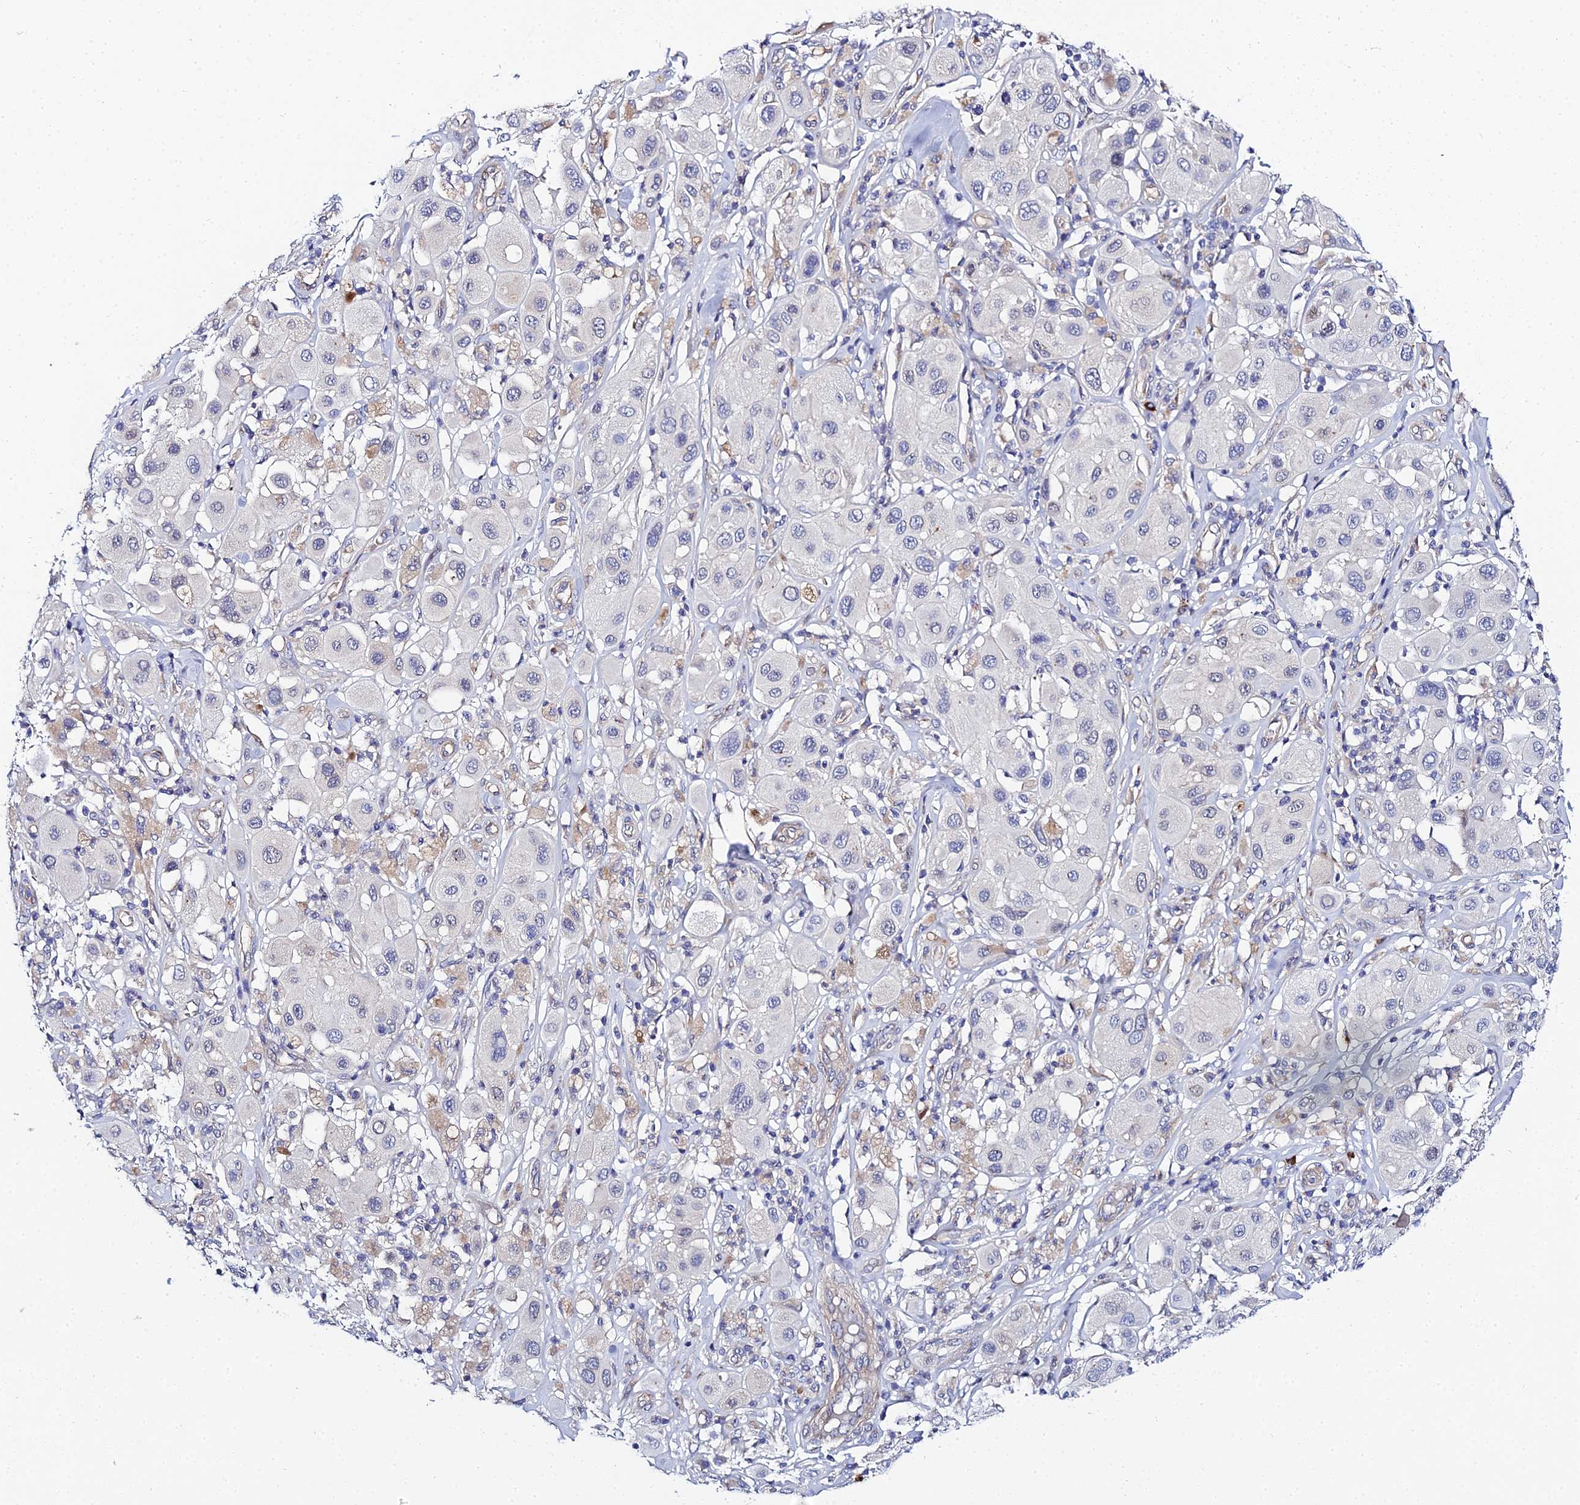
{"staining": {"intensity": "negative", "quantity": "none", "location": "none"}, "tissue": "melanoma", "cell_type": "Tumor cells", "image_type": "cancer", "snomed": [{"axis": "morphology", "description": "Malignant melanoma, Metastatic site"}, {"axis": "topography", "description": "Skin"}], "caption": "High power microscopy micrograph of an immunohistochemistry (IHC) photomicrograph of melanoma, revealing no significant staining in tumor cells.", "gene": "APOBEC3H", "patient": {"sex": "male", "age": 41}}